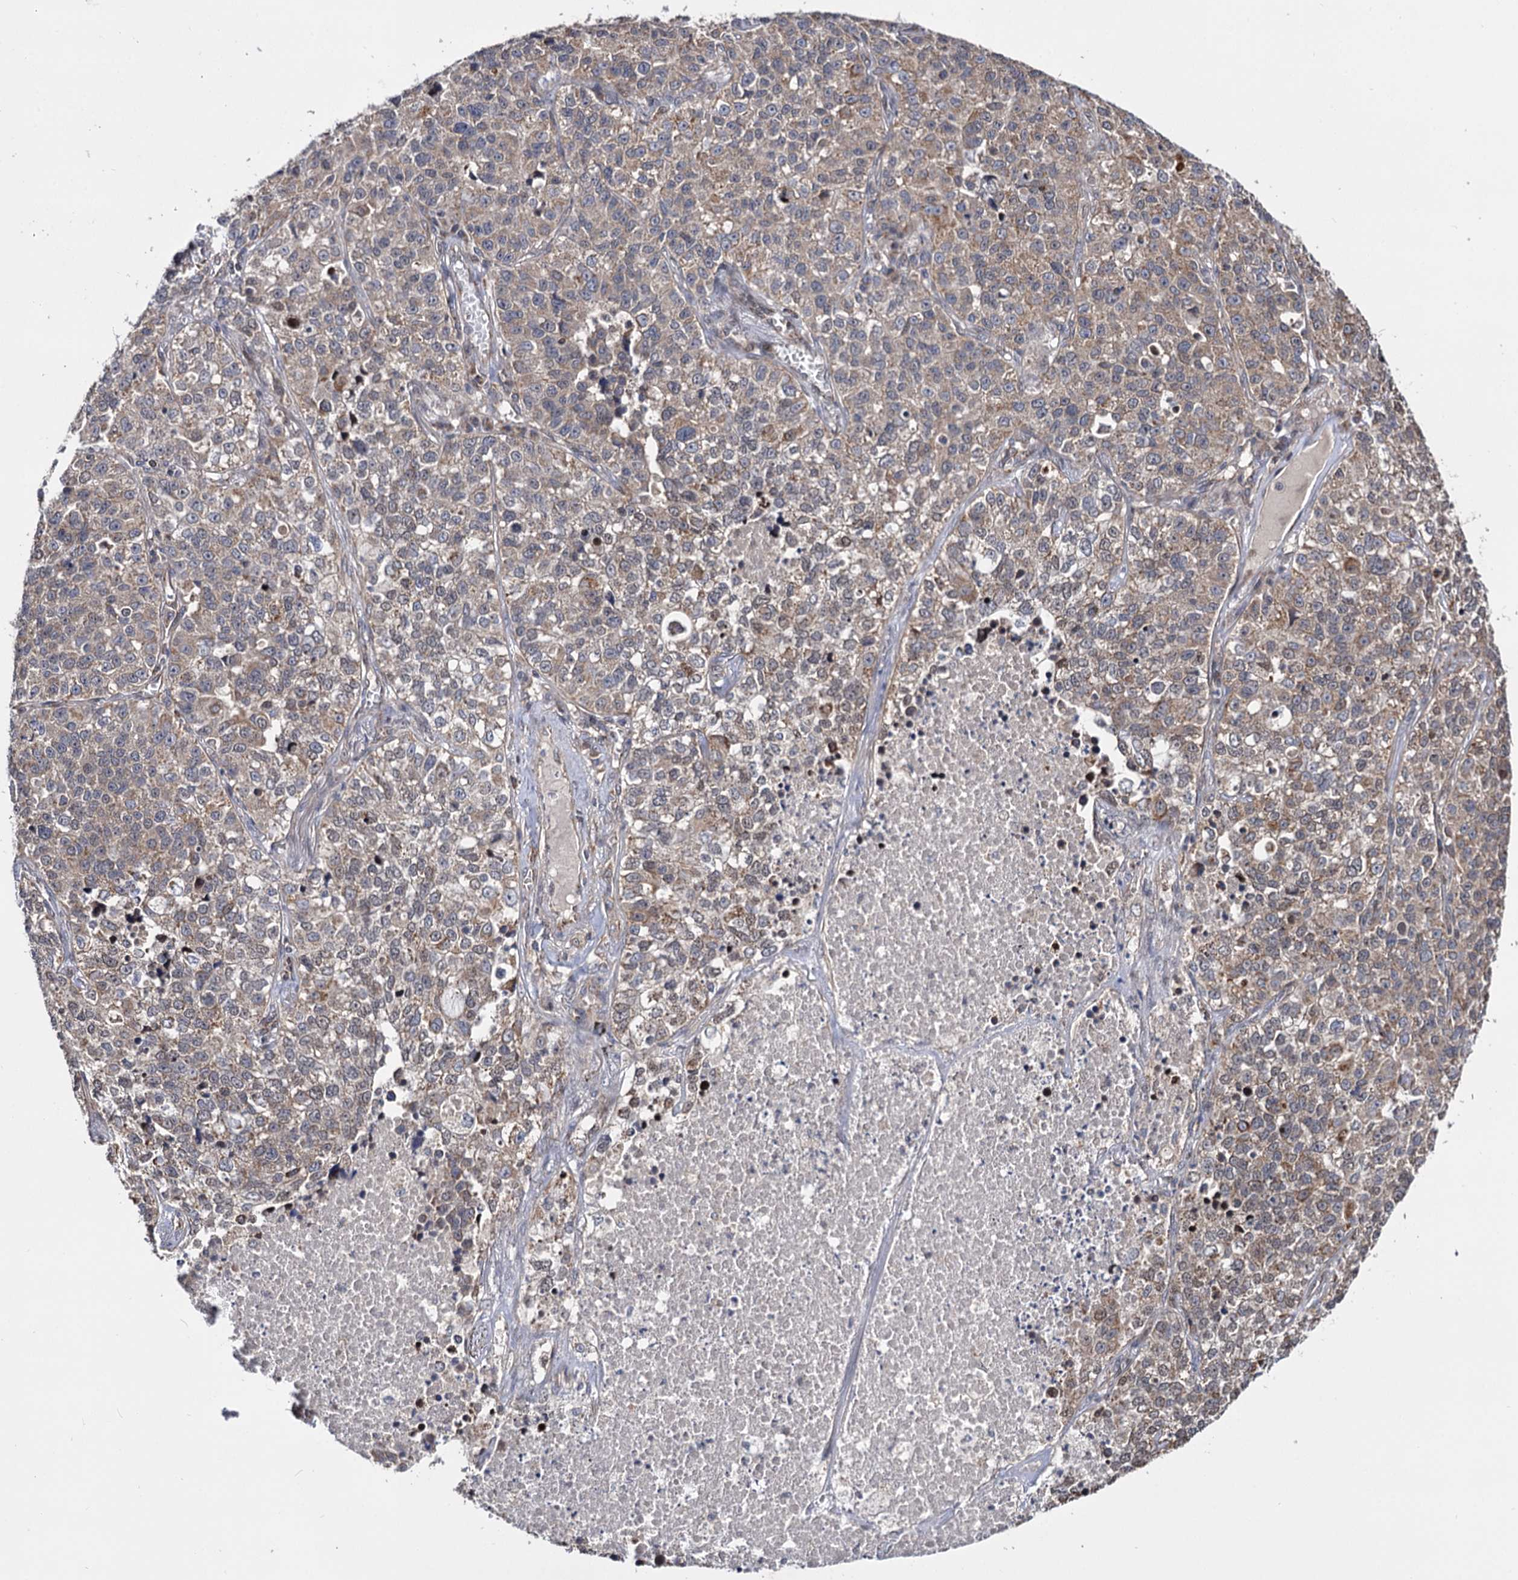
{"staining": {"intensity": "weak", "quantity": "25%-75%", "location": "cytoplasmic/membranous"}, "tissue": "lung cancer", "cell_type": "Tumor cells", "image_type": "cancer", "snomed": [{"axis": "morphology", "description": "Adenocarcinoma, NOS"}, {"axis": "topography", "description": "Lung"}], "caption": "The immunohistochemical stain shows weak cytoplasmic/membranous expression in tumor cells of lung cancer tissue.", "gene": "CEP76", "patient": {"sex": "male", "age": 49}}